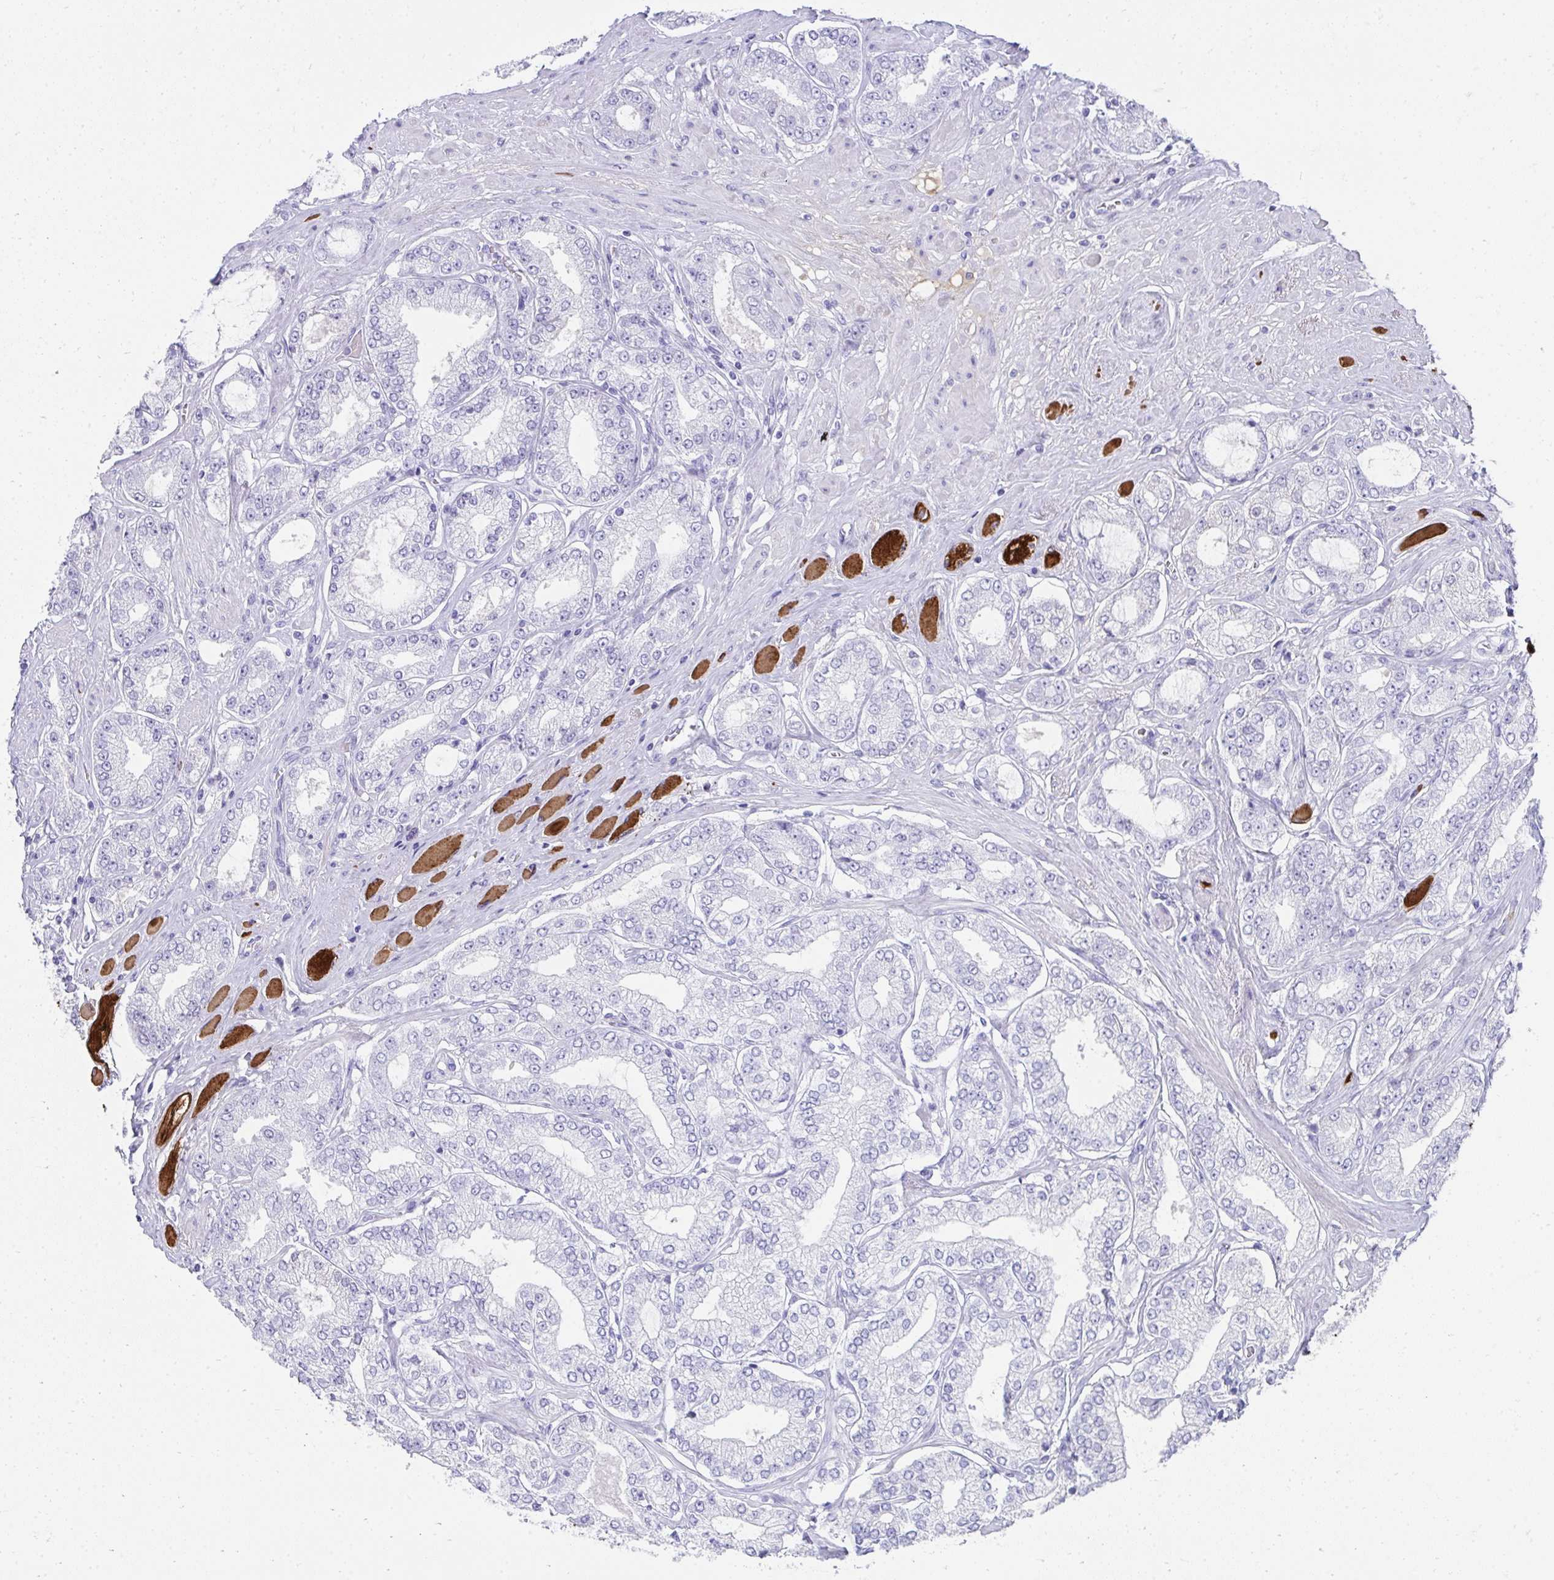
{"staining": {"intensity": "negative", "quantity": "none", "location": "none"}, "tissue": "prostate cancer", "cell_type": "Tumor cells", "image_type": "cancer", "snomed": [{"axis": "morphology", "description": "Adenocarcinoma, High grade"}, {"axis": "topography", "description": "Prostate"}], "caption": "Immunohistochemistry of human prostate cancer shows no staining in tumor cells.", "gene": "TNNT1", "patient": {"sex": "male", "age": 68}}